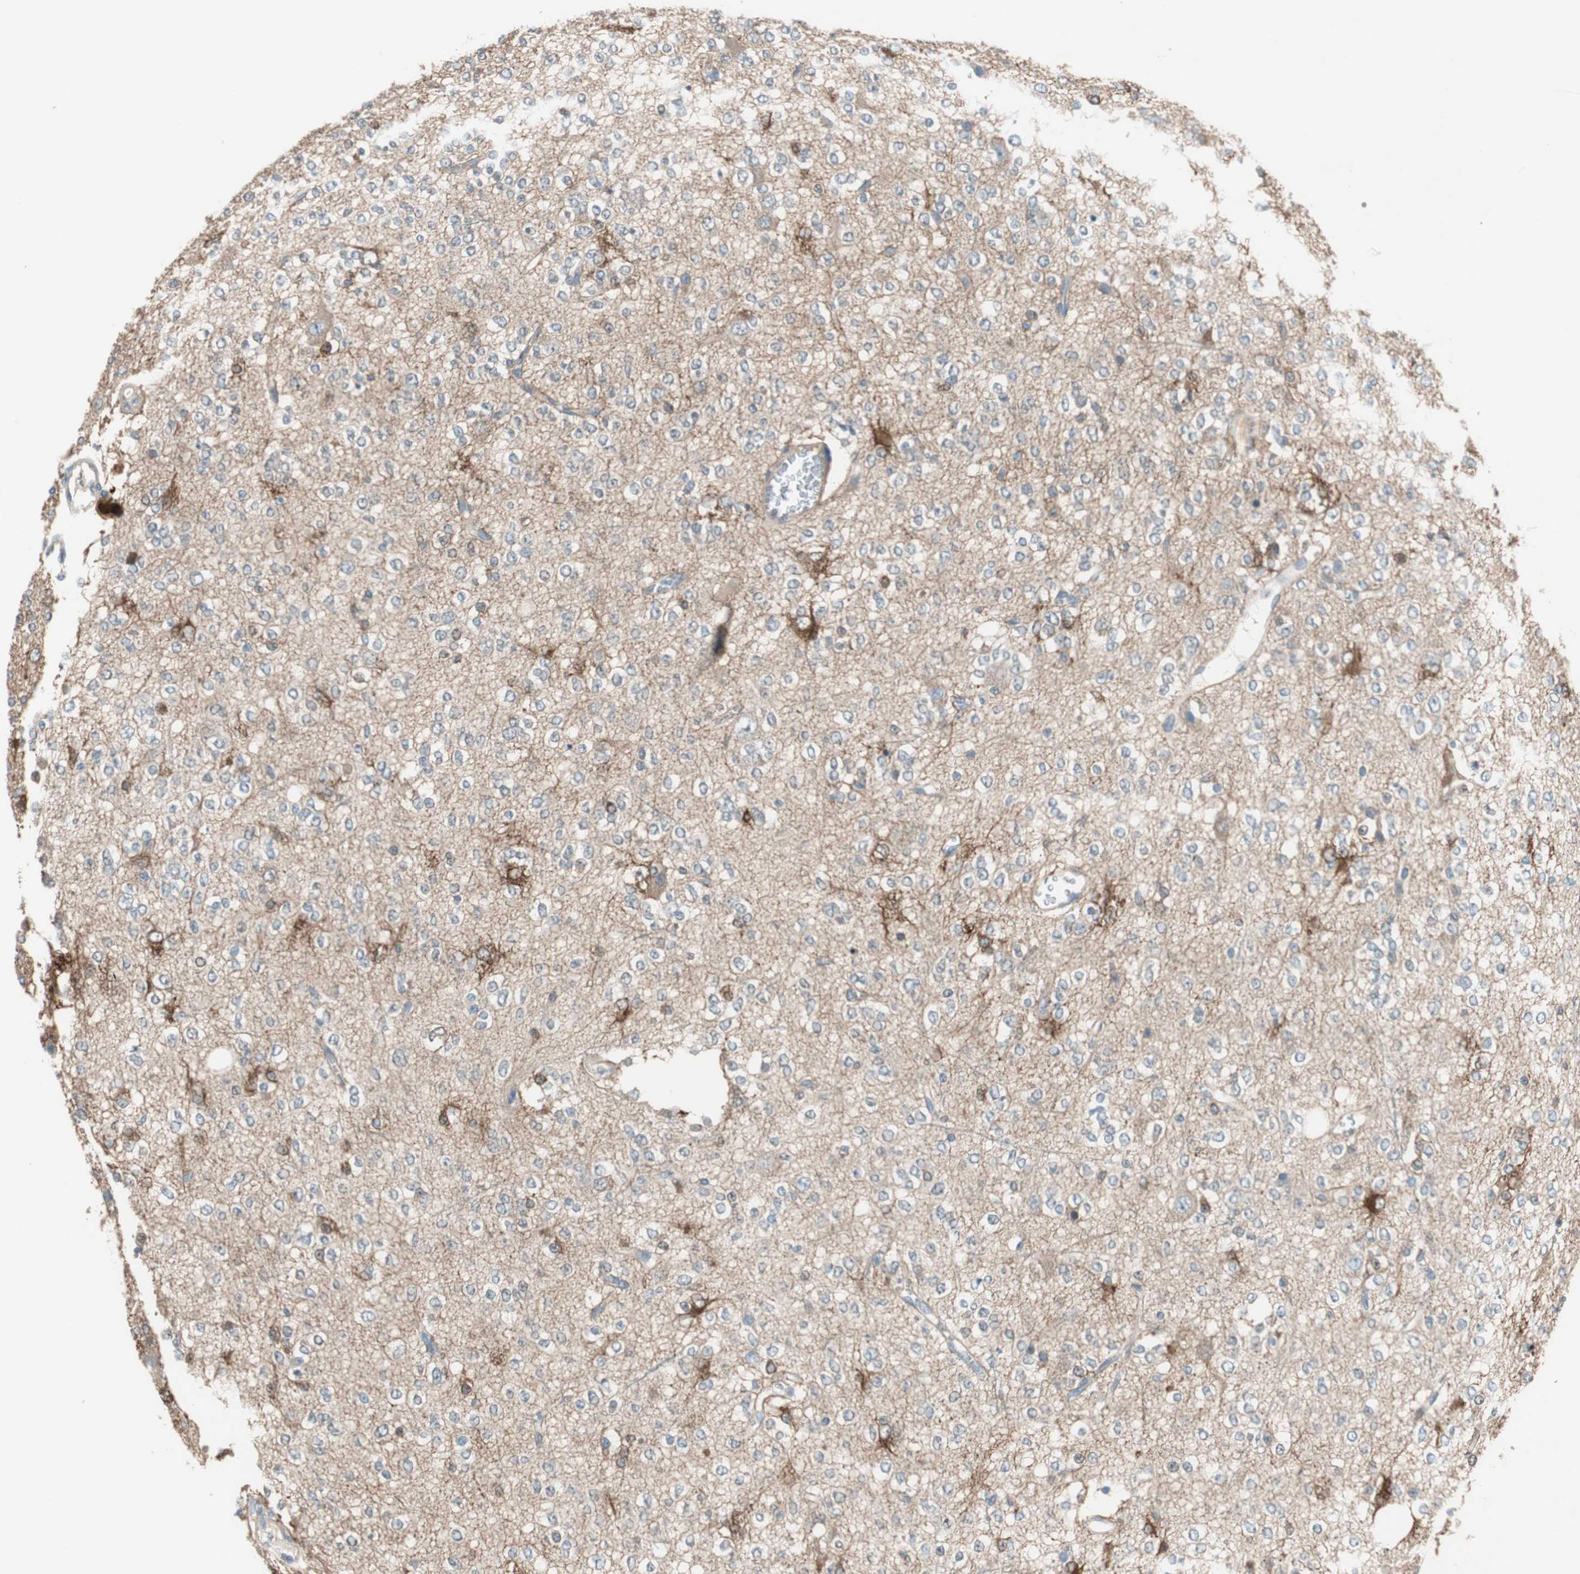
{"staining": {"intensity": "negative", "quantity": "none", "location": "none"}, "tissue": "glioma", "cell_type": "Tumor cells", "image_type": "cancer", "snomed": [{"axis": "morphology", "description": "Glioma, malignant, Low grade"}, {"axis": "topography", "description": "Brain"}], "caption": "Immunohistochemistry micrograph of neoplastic tissue: low-grade glioma (malignant) stained with DAB (3,3'-diaminobenzidine) exhibits no significant protein staining in tumor cells.", "gene": "GLUL", "patient": {"sex": "male", "age": 38}}